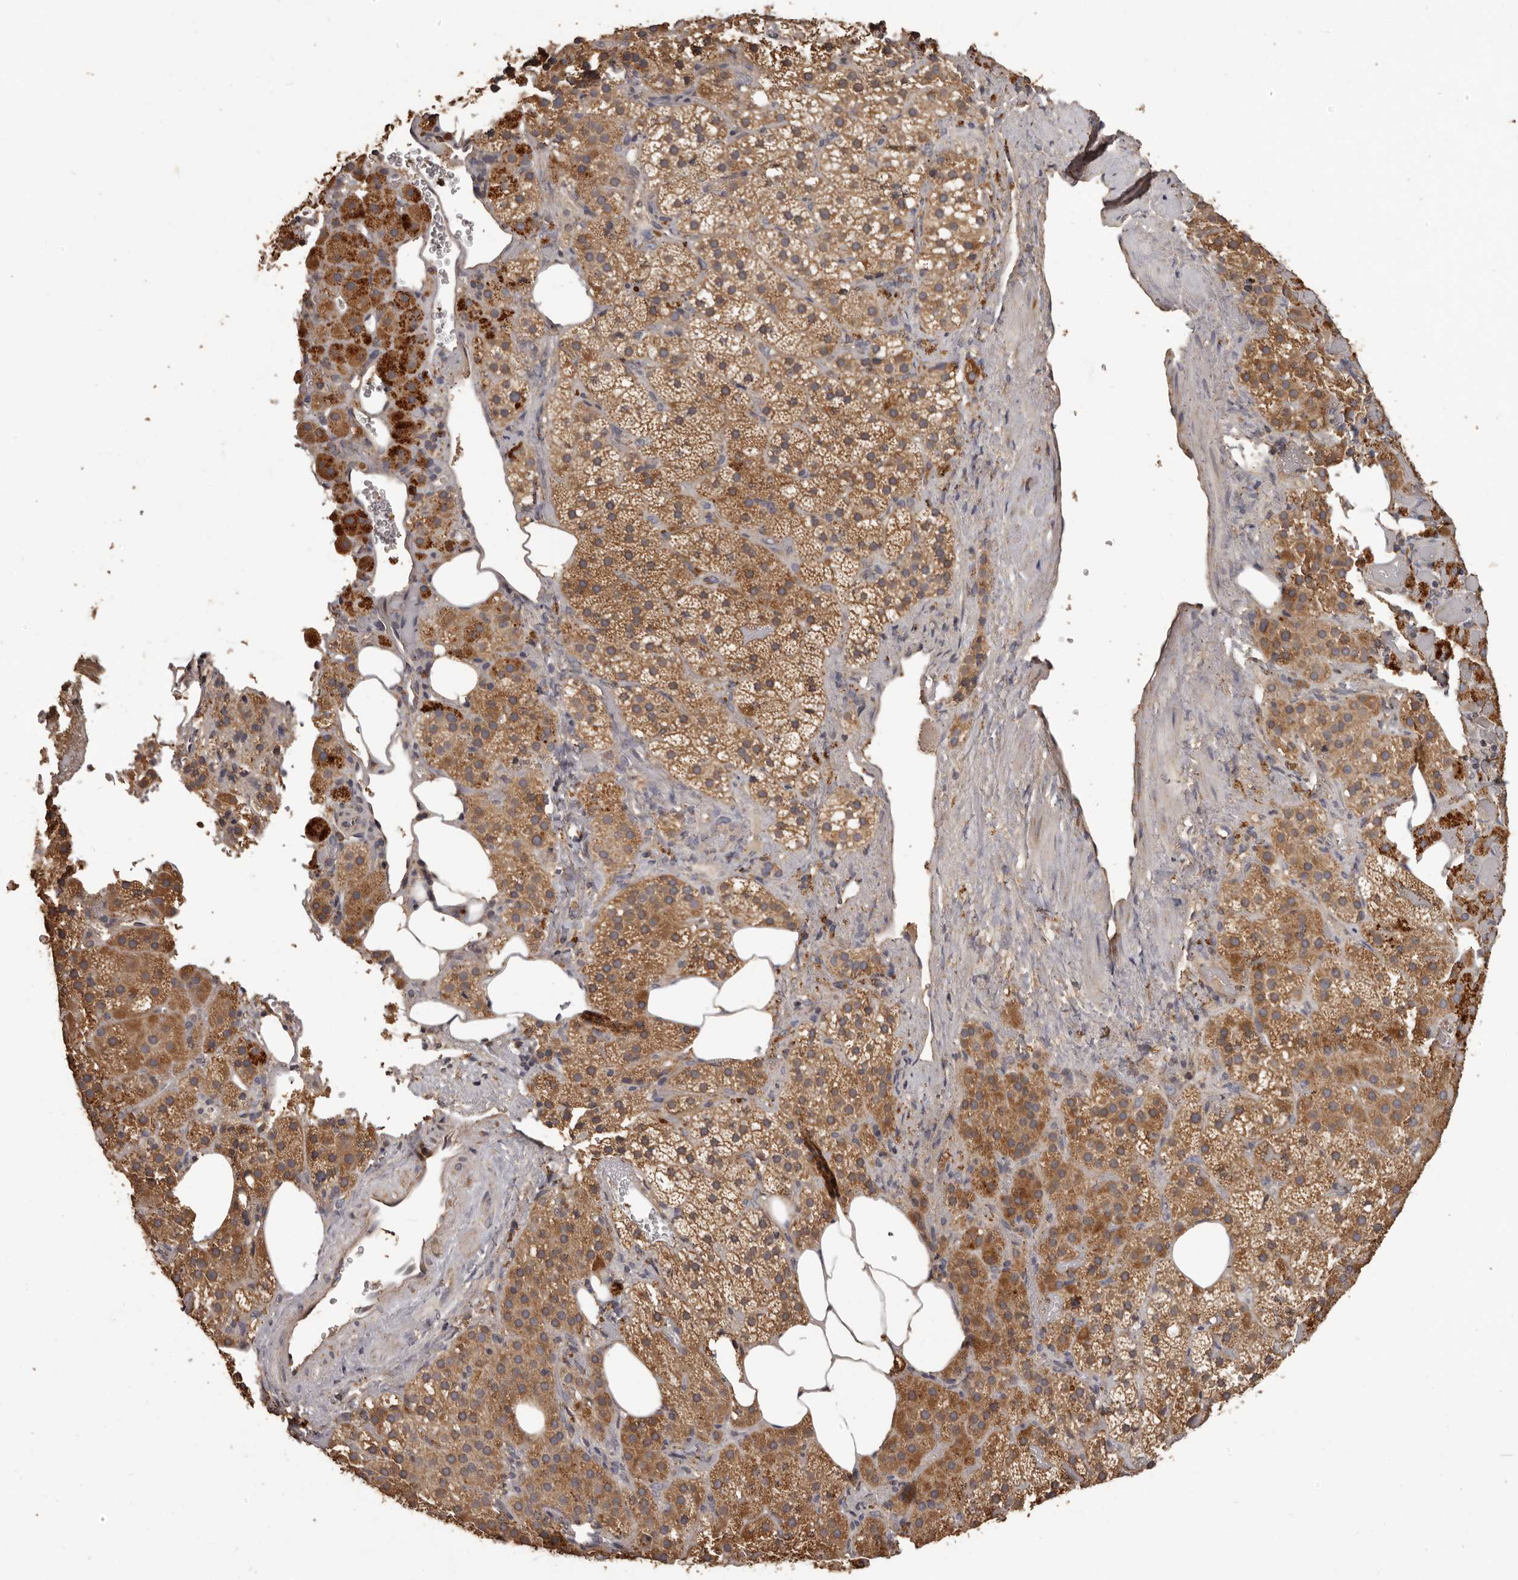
{"staining": {"intensity": "moderate", "quantity": ">75%", "location": "cytoplasmic/membranous"}, "tissue": "adrenal gland", "cell_type": "Glandular cells", "image_type": "normal", "snomed": [{"axis": "morphology", "description": "Normal tissue, NOS"}, {"axis": "topography", "description": "Adrenal gland"}], "caption": "Benign adrenal gland was stained to show a protein in brown. There is medium levels of moderate cytoplasmic/membranous expression in about >75% of glandular cells.", "gene": "MGAT5", "patient": {"sex": "female", "age": 59}}